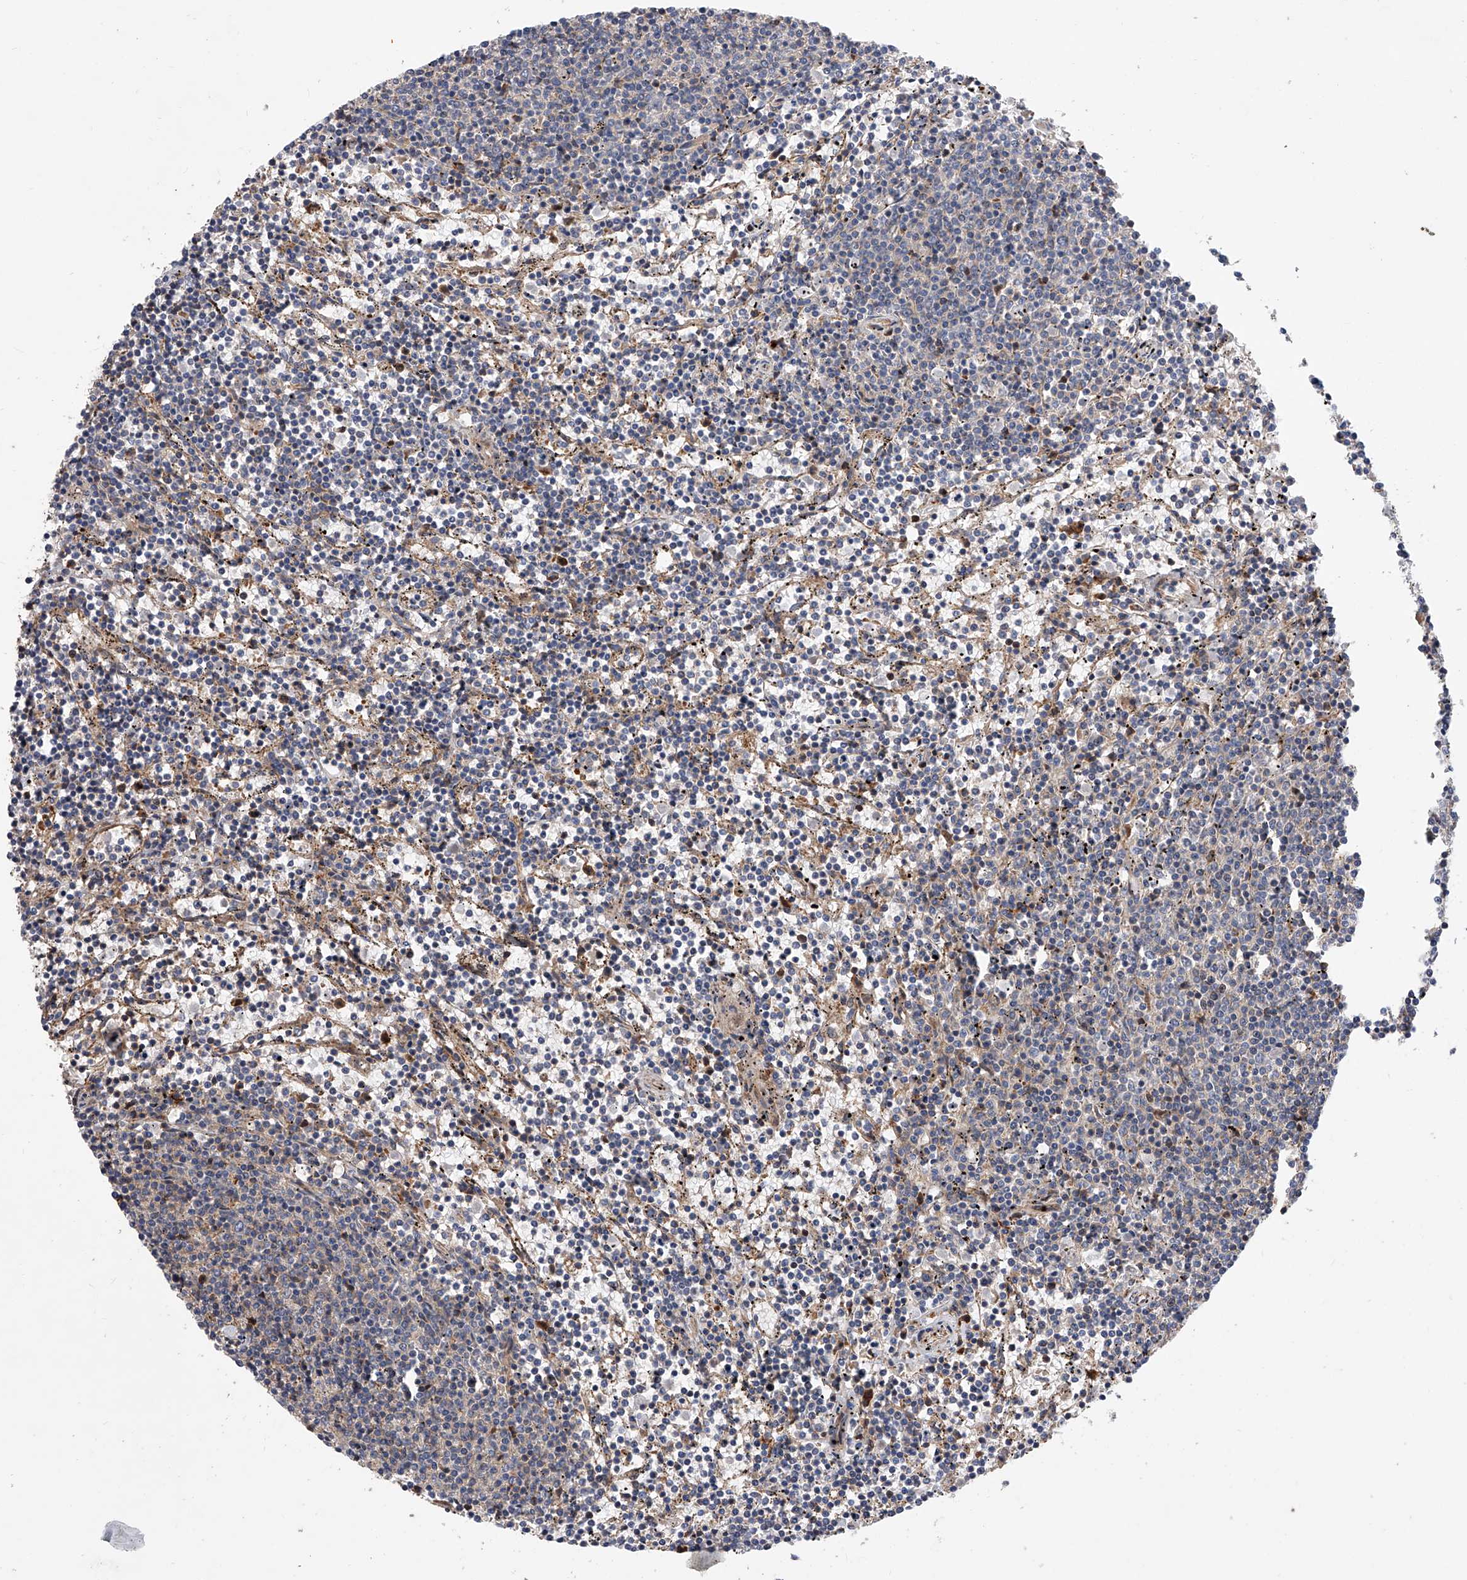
{"staining": {"intensity": "negative", "quantity": "none", "location": "none"}, "tissue": "lymphoma", "cell_type": "Tumor cells", "image_type": "cancer", "snomed": [{"axis": "morphology", "description": "Malignant lymphoma, non-Hodgkin's type, Low grade"}, {"axis": "topography", "description": "Spleen"}], "caption": "The image demonstrates no staining of tumor cells in malignant lymphoma, non-Hodgkin's type (low-grade).", "gene": "PDSS2", "patient": {"sex": "female", "age": 50}}